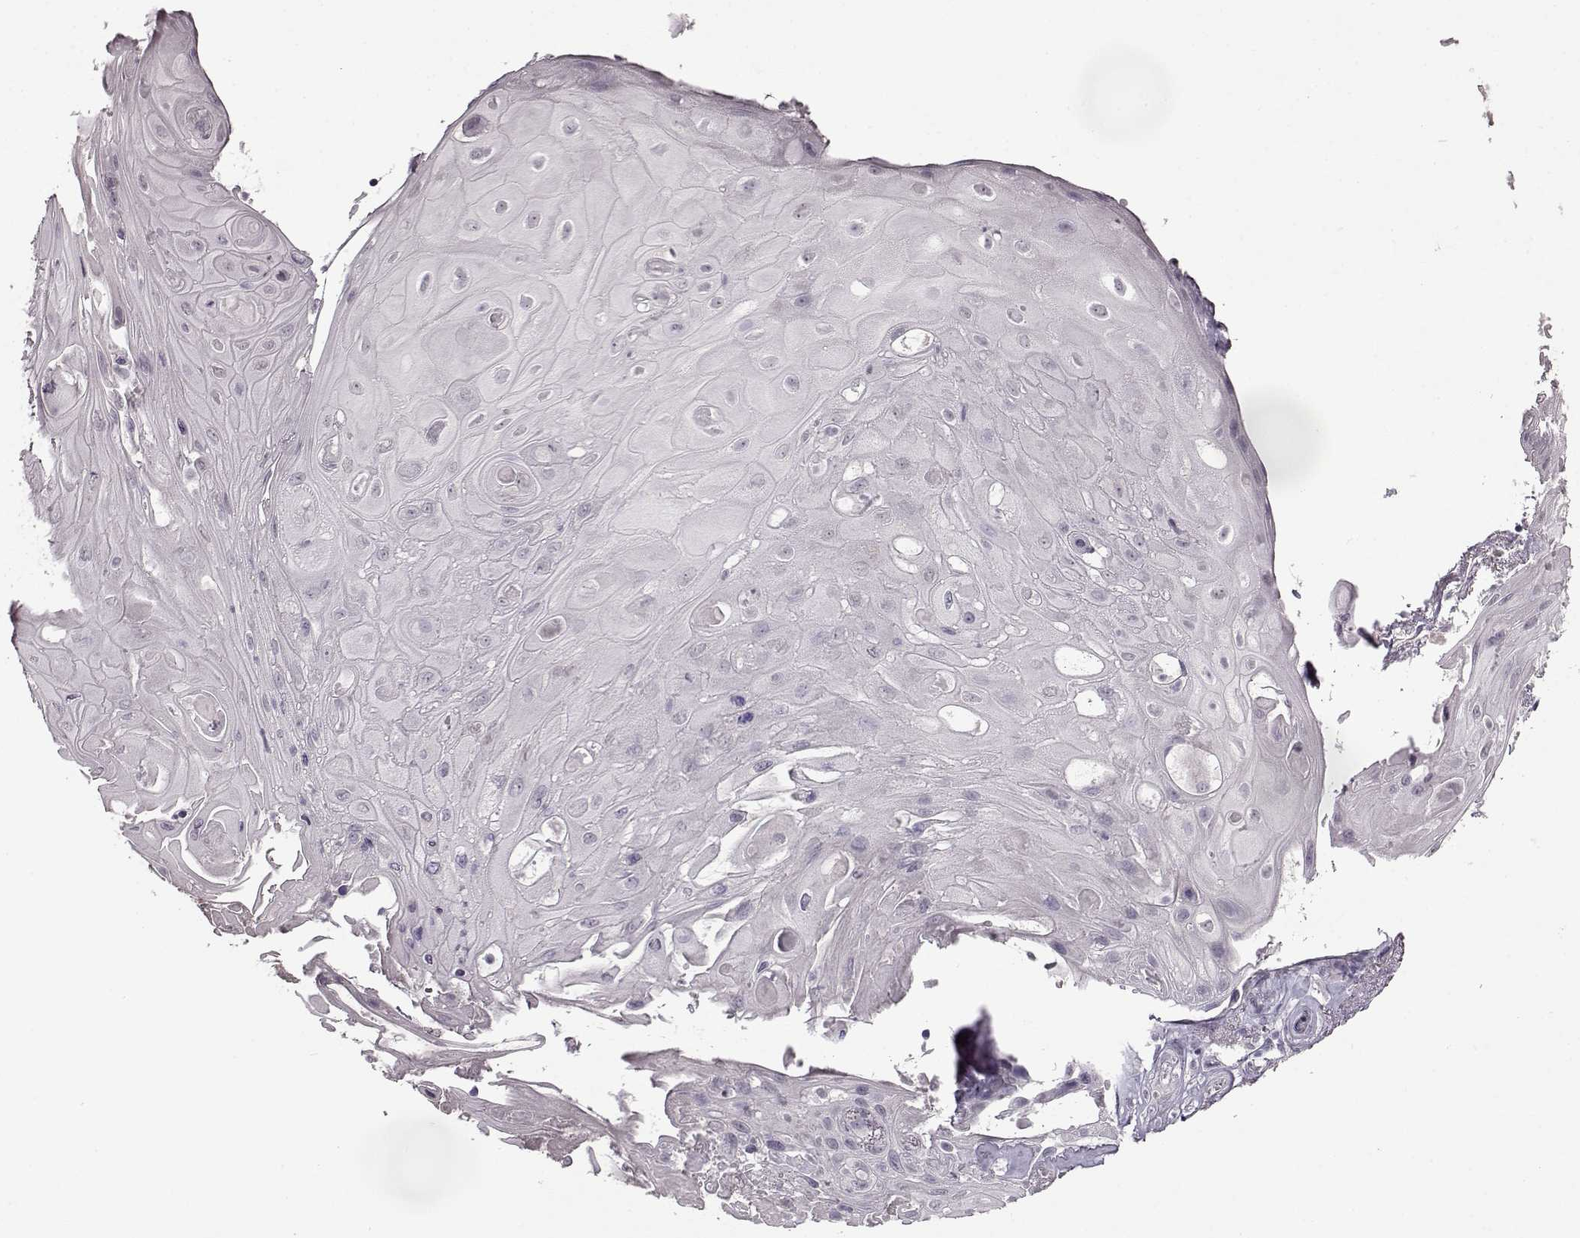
{"staining": {"intensity": "negative", "quantity": "none", "location": "none"}, "tissue": "skin cancer", "cell_type": "Tumor cells", "image_type": "cancer", "snomed": [{"axis": "morphology", "description": "Squamous cell carcinoma, NOS"}, {"axis": "topography", "description": "Skin"}], "caption": "High magnification brightfield microscopy of squamous cell carcinoma (skin) stained with DAB (brown) and counterstained with hematoxylin (blue): tumor cells show no significant expression.", "gene": "FSHB", "patient": {"sex": "male", "age": 62}}